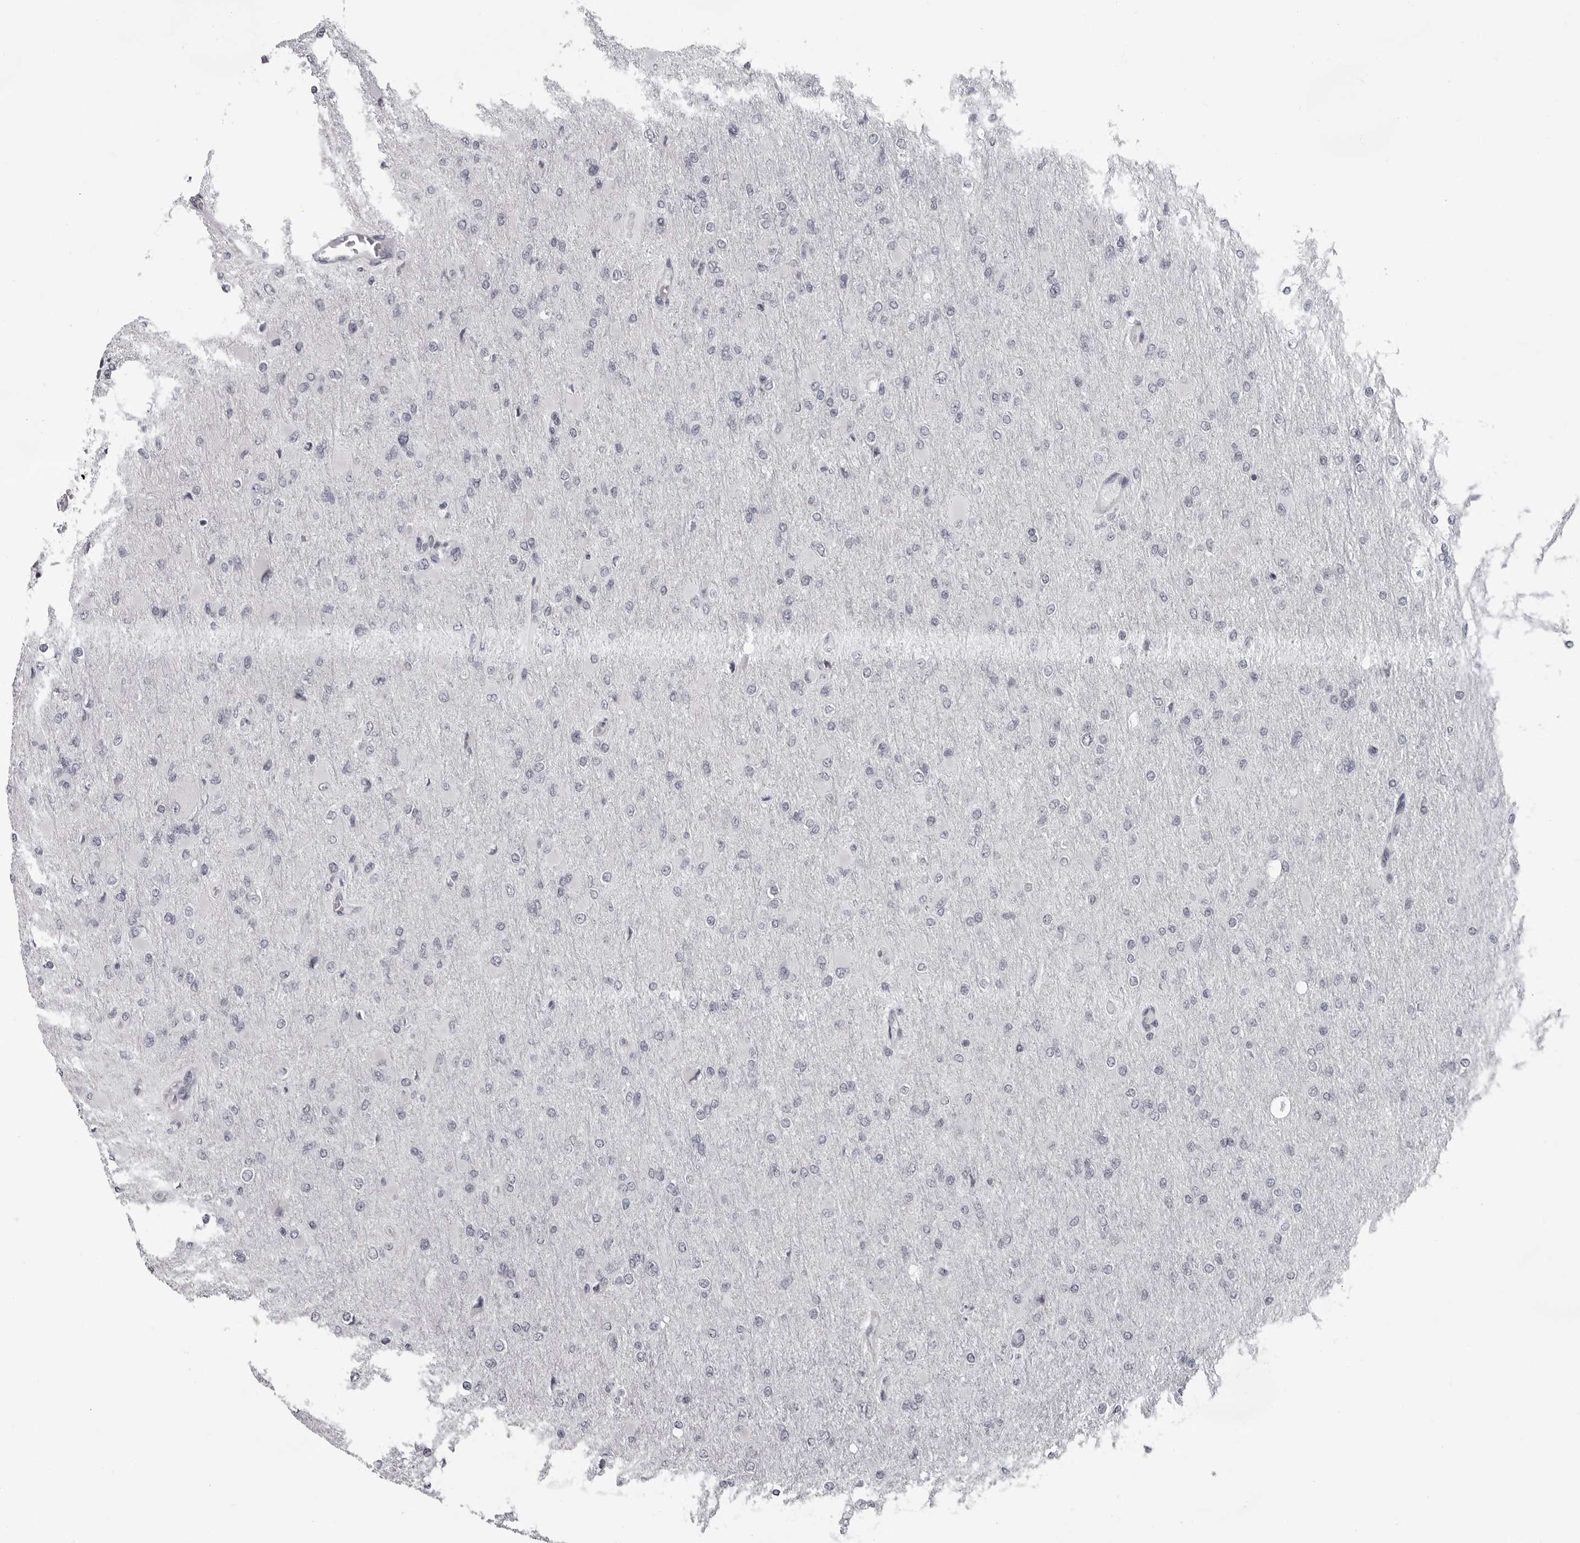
{"staining": {"intensity": "negative", "quantity": "none", "location": "none"}, "tissue": "glioma", "cell_type": "Tumor cells", "image_type": "cancer", "snomed": [{"axis": "morphology", "description": "Glioma, malignant, High grade"}, {"axis": "topography", "description": "Cerebral cortex"}], "caption": "A high-resolution micrograph shows IHC staining of malignant high-grade glioma, which shows no significant expression in tumor cells.", "gene": "LZIC", "patient": {"sex": "female", "age": 36}}